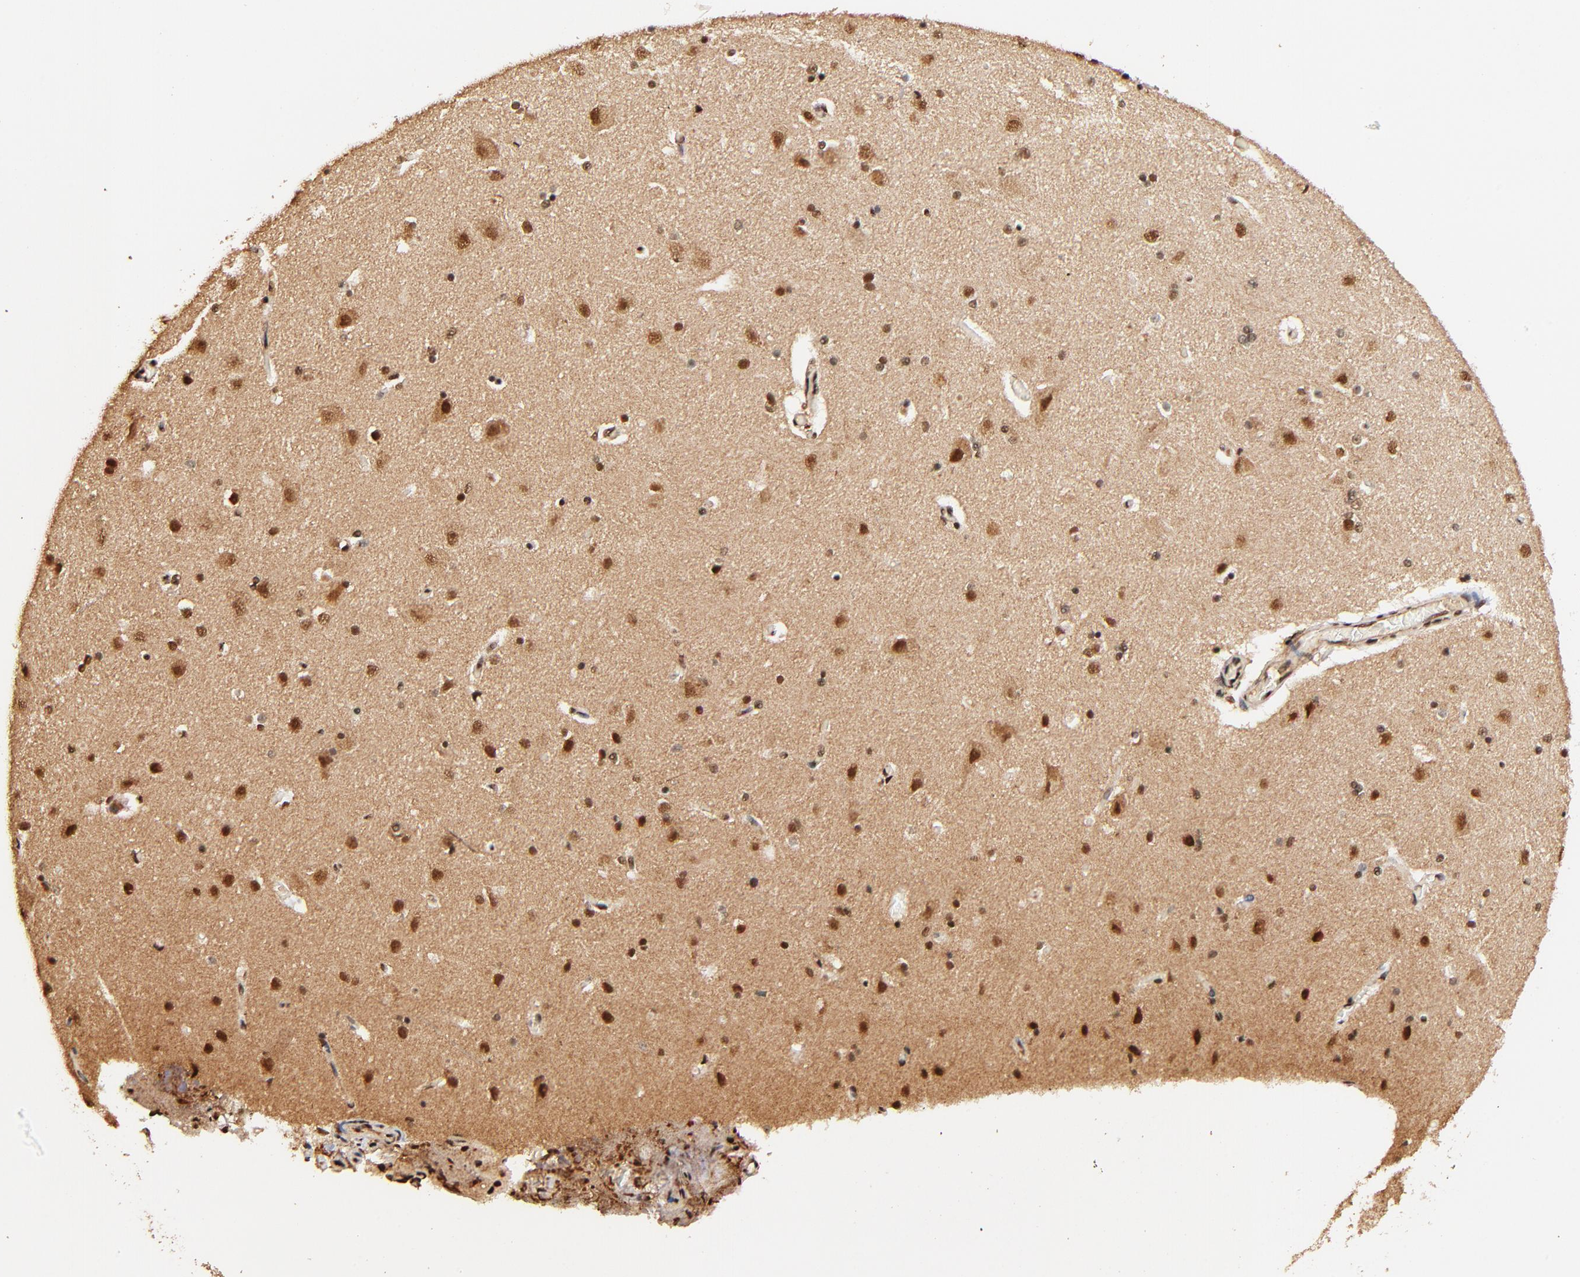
{"staining": {"intensity": "strong", "quantity": "25%-75%", "location": "nuclear"}, "tissue": "caudate", "cell_type": "Glial cells", "image_type": "normal", "snomed": [{"axis": "morphology", "description": "Normal tissue, NOS"}, {"axis": "topography", "description": "Lateral ventricle wall"}], "caption": "Immunohistochemistry (IHC) of normal caudate shows high levels of strong nuclear positivity in approximately 25%-75% of glial cells. (Stains: DAB (3,3'-diaminobenzidine) in brown, nuclei in blue, Microscopy: brightfield microscopy at high magnification).", "gene": "MED12", "patient": {"sex": "female", "age": 54}}